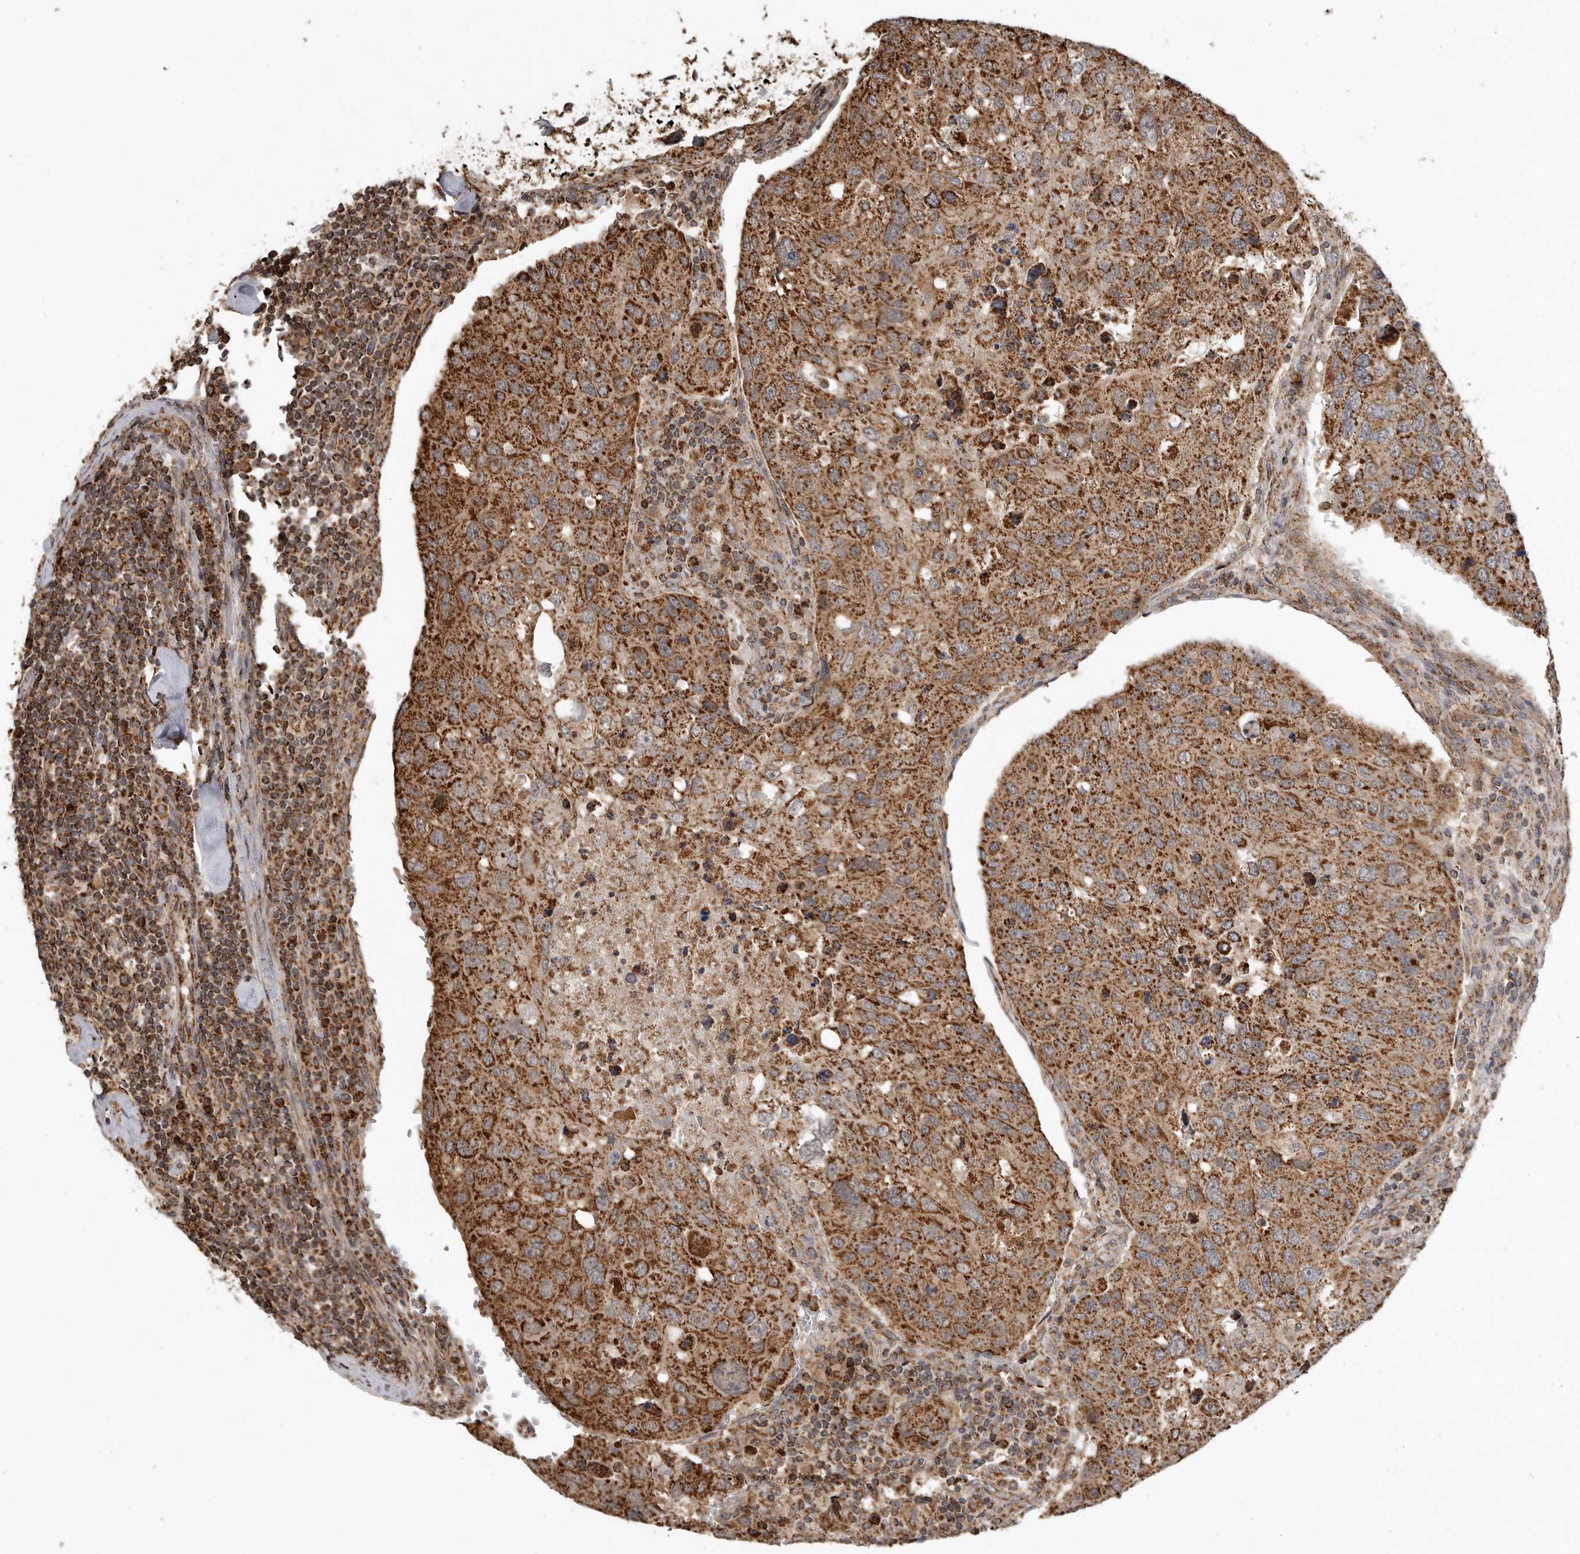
{"staining": {"intensity": "strong", "quantity": ">75%", "location": "cytoplasmic/membranous"}, "tissue": "urothelial cancer", "cell_type": "Tumor cells", "image_type": "cancer", "snomed": [{"axis": "morphology", "description": "Urothelial carcinoma, High grade"}, {"axis": "topography", "description": "Lymph node"}, {"axis": "topography", "description": "Urinary bladder"}], "caption": "Human urothelial cancer stained for a protein (brown) displays strong cytoplasmic/membranous positive positivity in approximately >75% of tumor cells.", "gene": "GCNT2", "patient": {"sex": "male", "age": 51}}